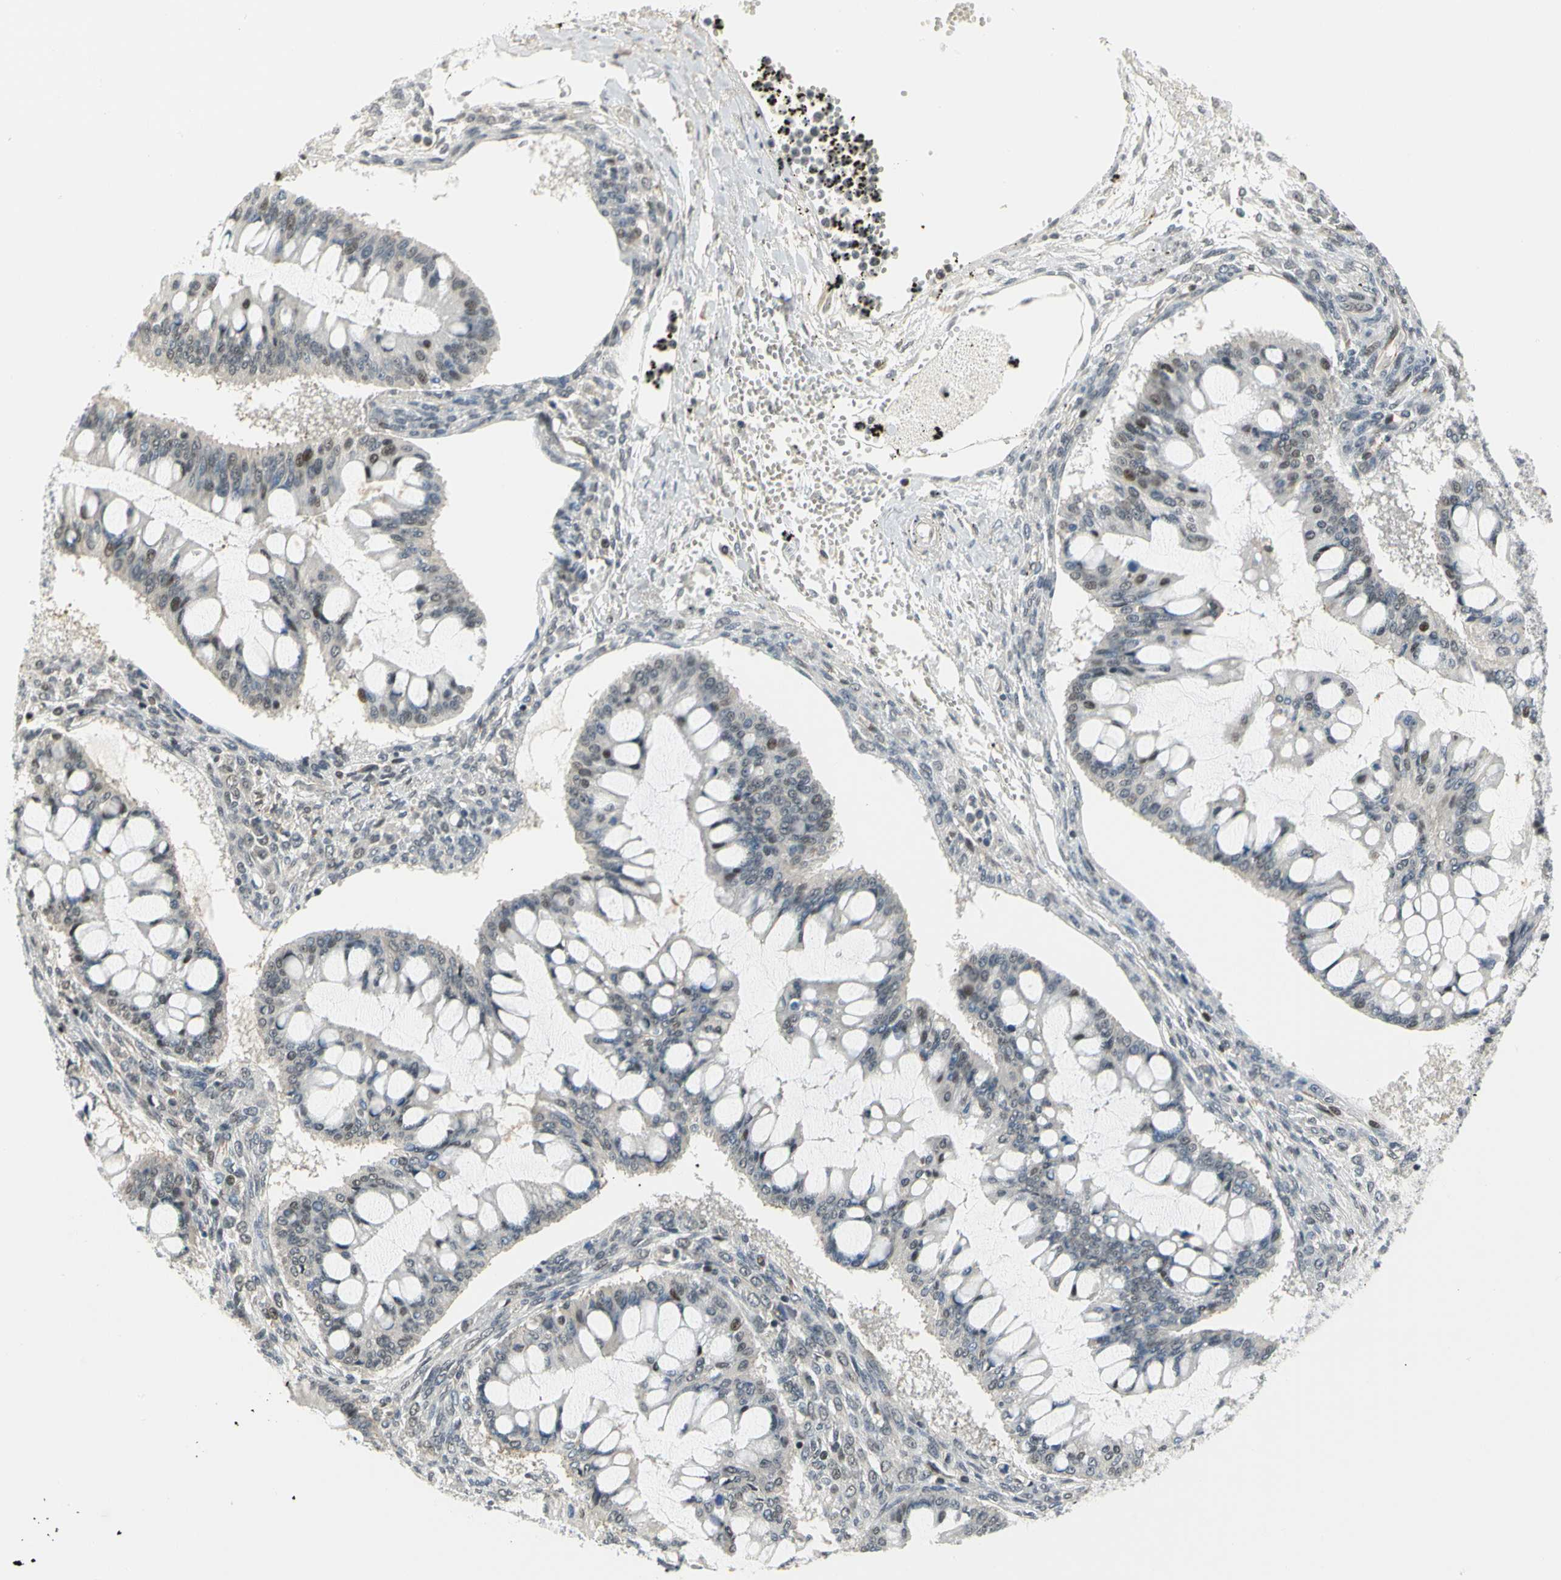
{"staining": {"intensity": "moderate", "quantity": "<25%", "location": "nuclear"}, "tissue": "ovarian cancer", "cell_type": "Tumor cells", "image_type": "cancer", "snomed": [{"axis": "morphology", "description": "Cystadenocarcinoma, mucinous, NOS"}, {"axis": "topography", "description": "Ovary"}], "caption": "Ovarian cancer was stained to show a protein in brown. There is low levels of moderate nuclear positivity in approximately <25% of tumor cells.", "gene": "IMPG2", "patient": {"sex": "female", "age": 73}}